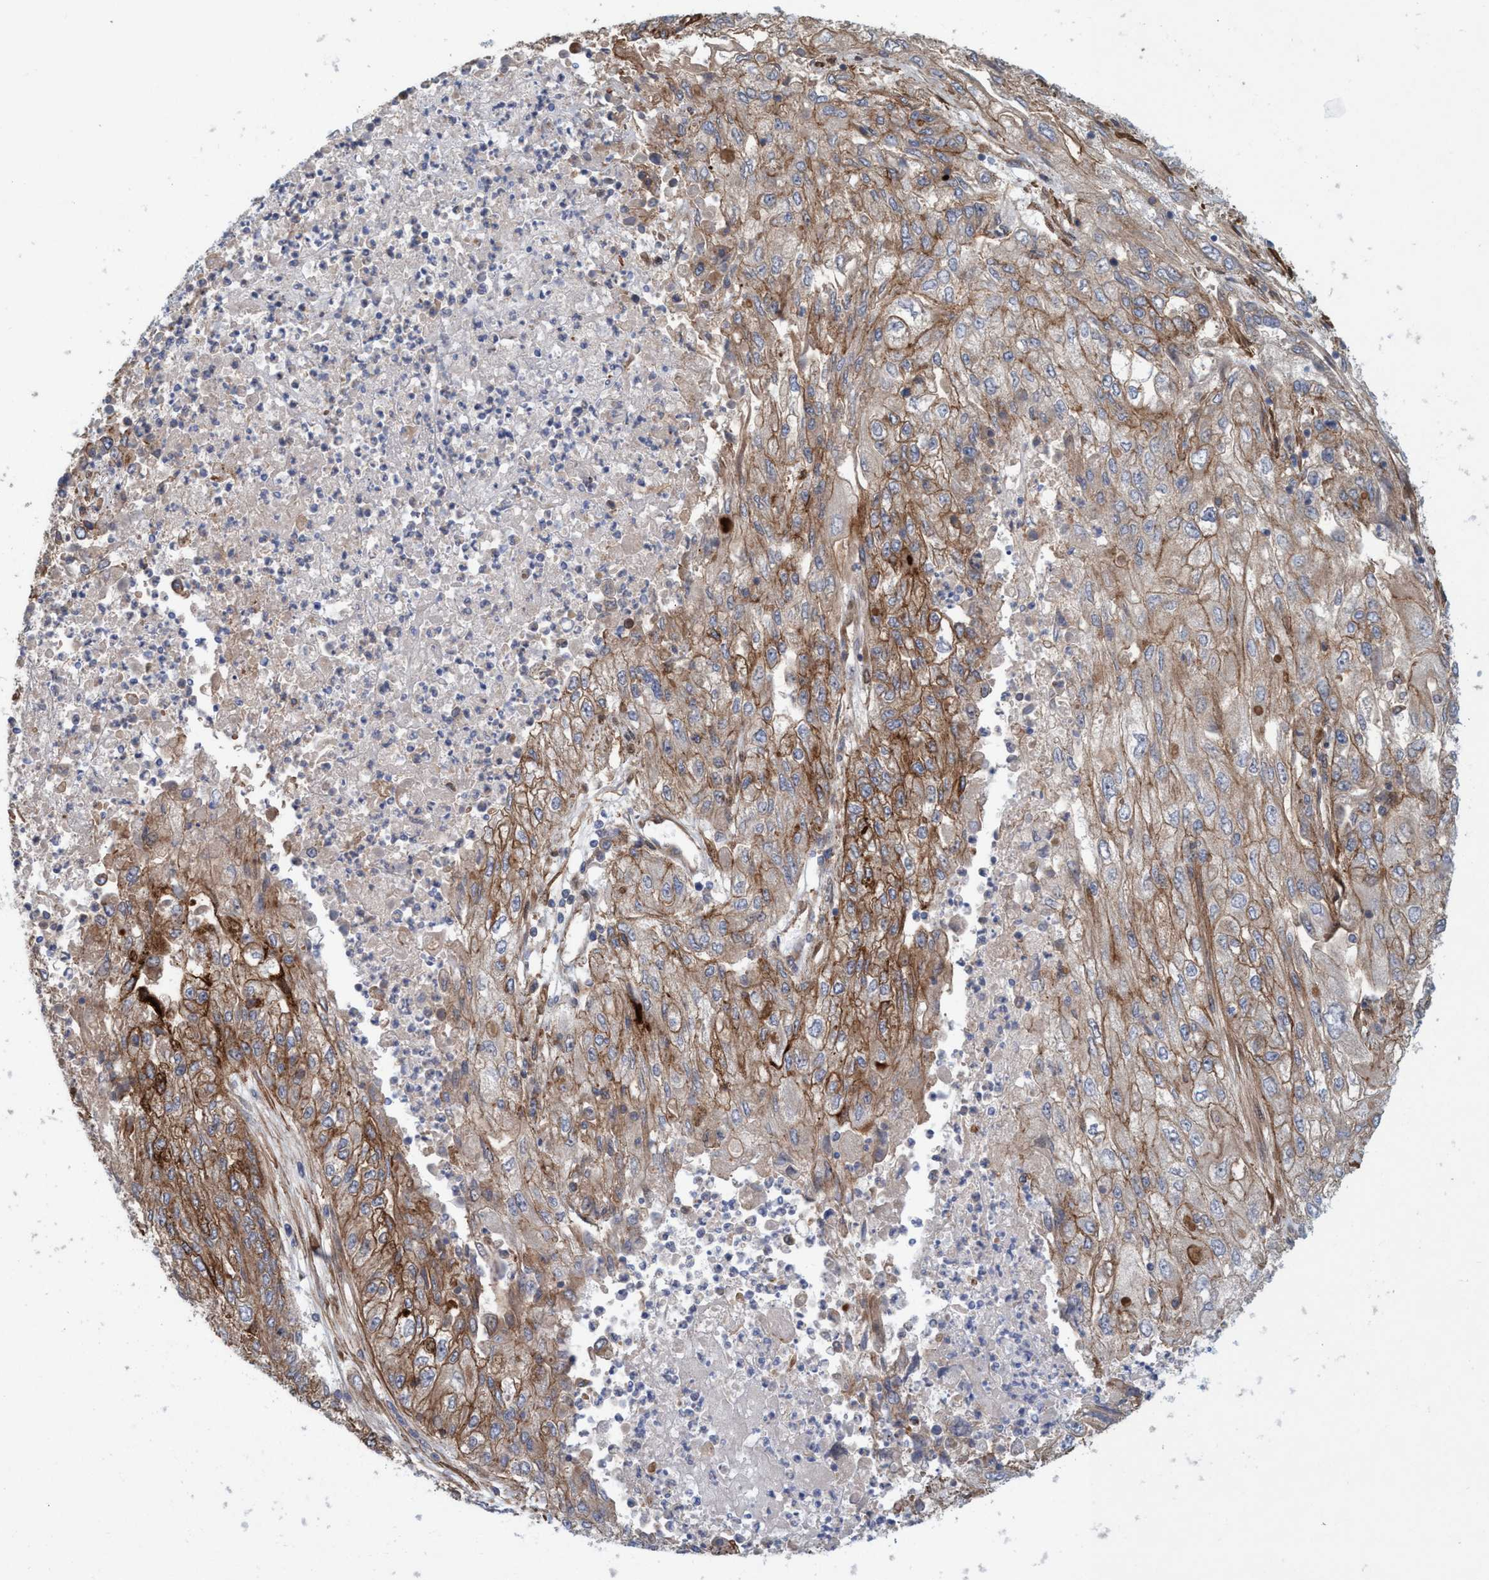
{"staining": {"intensity": "moderate", "quantity": ">75%", "location": "cytoplasmic/membranous"}, "tissue": "endometrial cancer", "cell_type": "Tumor cells", "image_type": "cancer", "snomed": [{"axis": "morphology", "description": "Adenocarcinoma, NOS"}, {"axis": "topography", "description": "Endometrium"}], "caption": "The micrograph demonstrates staining of adenocarcinoma (endometrial), revealing moderate cytoplasmic/membranous protein expression (brown color) within tumor cells.", "gene": "SPECC1", "patient": {"sex": "female", "age": 49}}